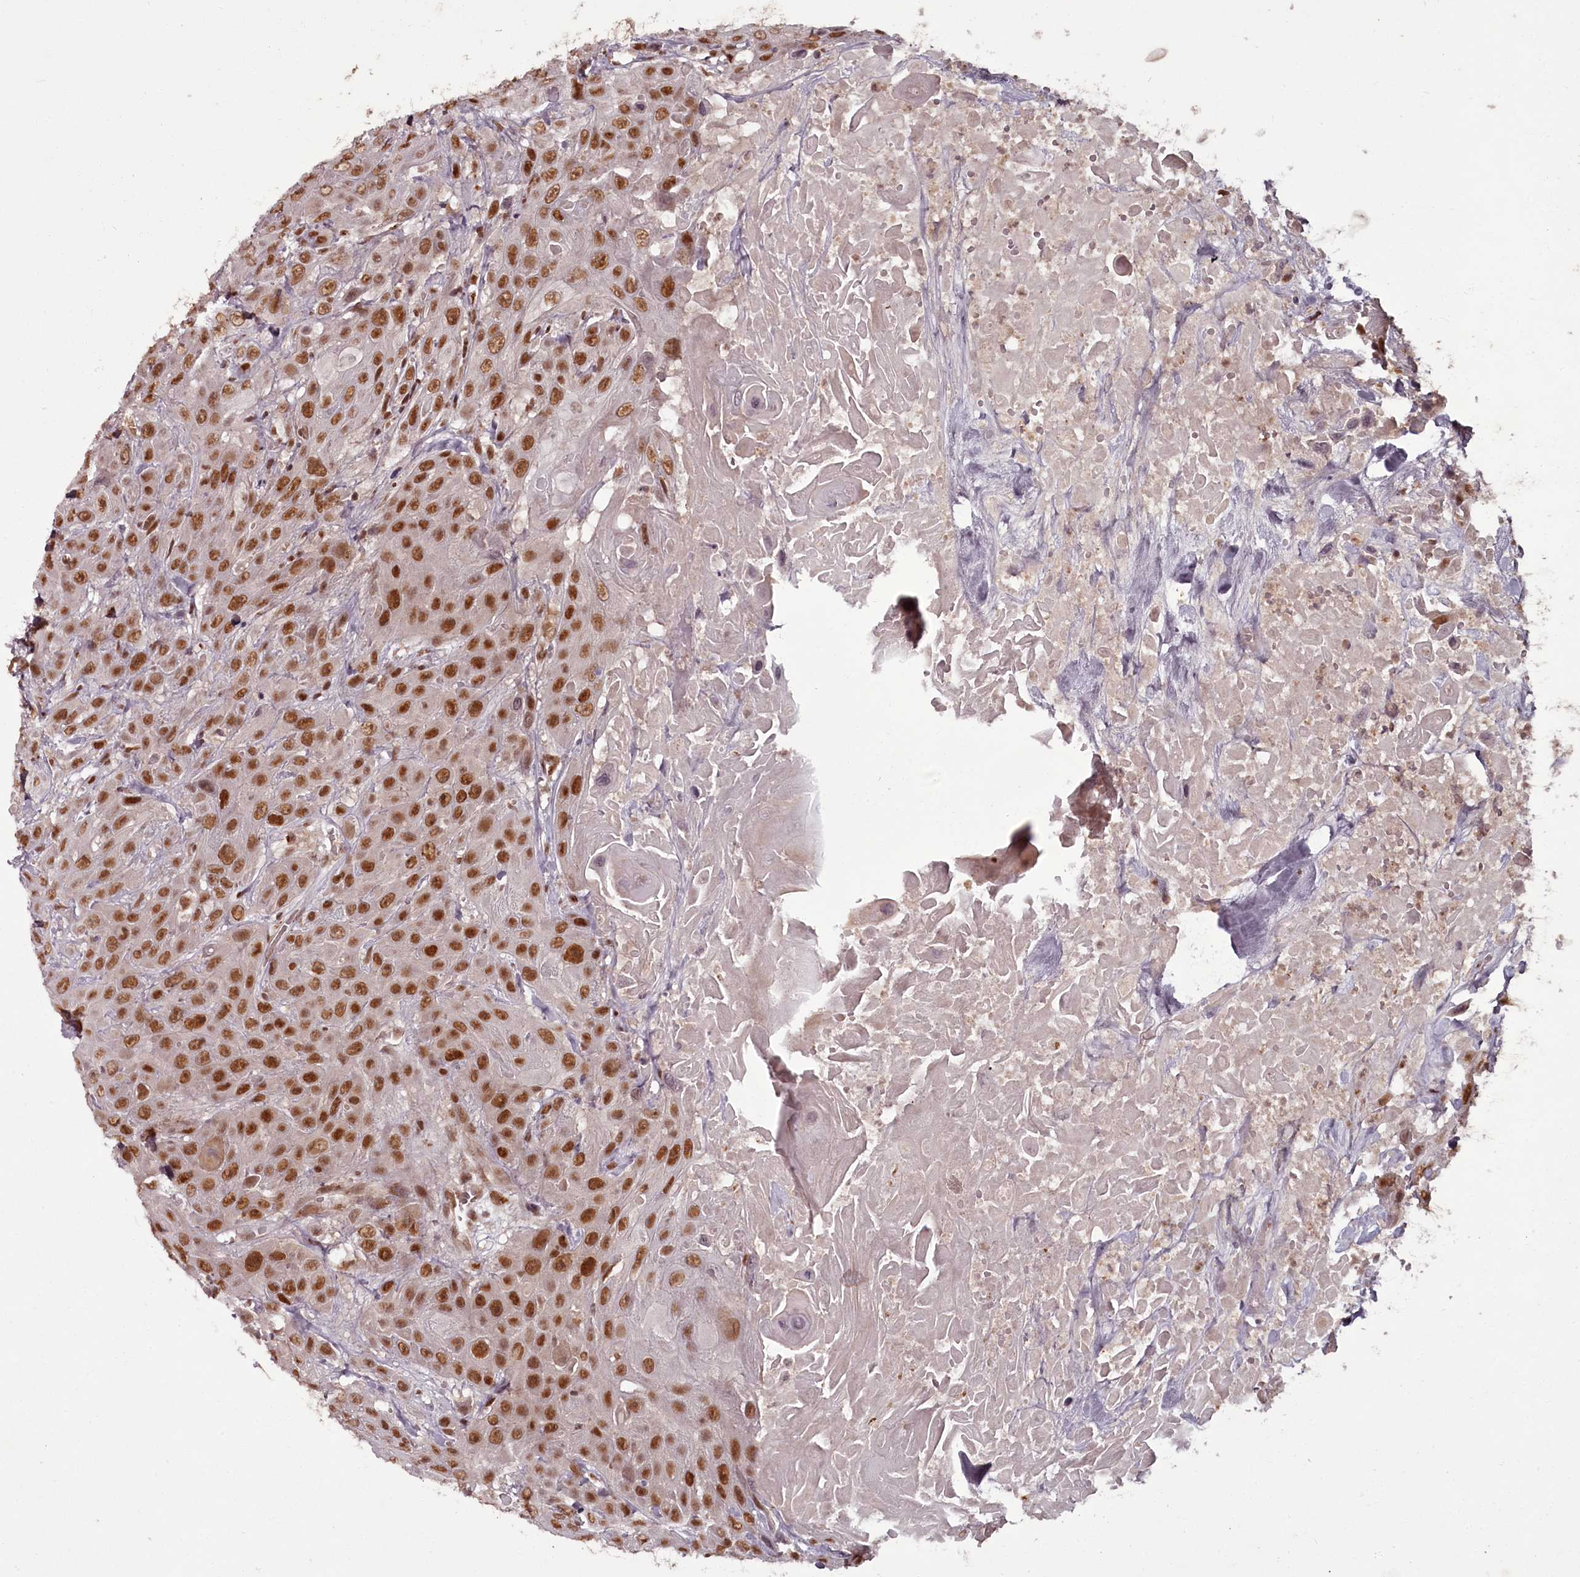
{"staining": {"intensity": "moderate", "quantity": ">75%", "location": "nuclear"}, "tissue": "head and neck cancer", "cell_type": "Tumor cells", "image_type": "cancer", "snomed": [{"axis": "morphology", "description": "Squamous cell carcinoma, NOS"}, {"axis": "topography", "description": "Head-Neck"}], "caption": "Head and neck squamous cell carcinoma stained for a protein shows moderate nuclear positivity in tumor cells.", "gene": "CEP83", "patient": {"sex": "male", "age": 81}}